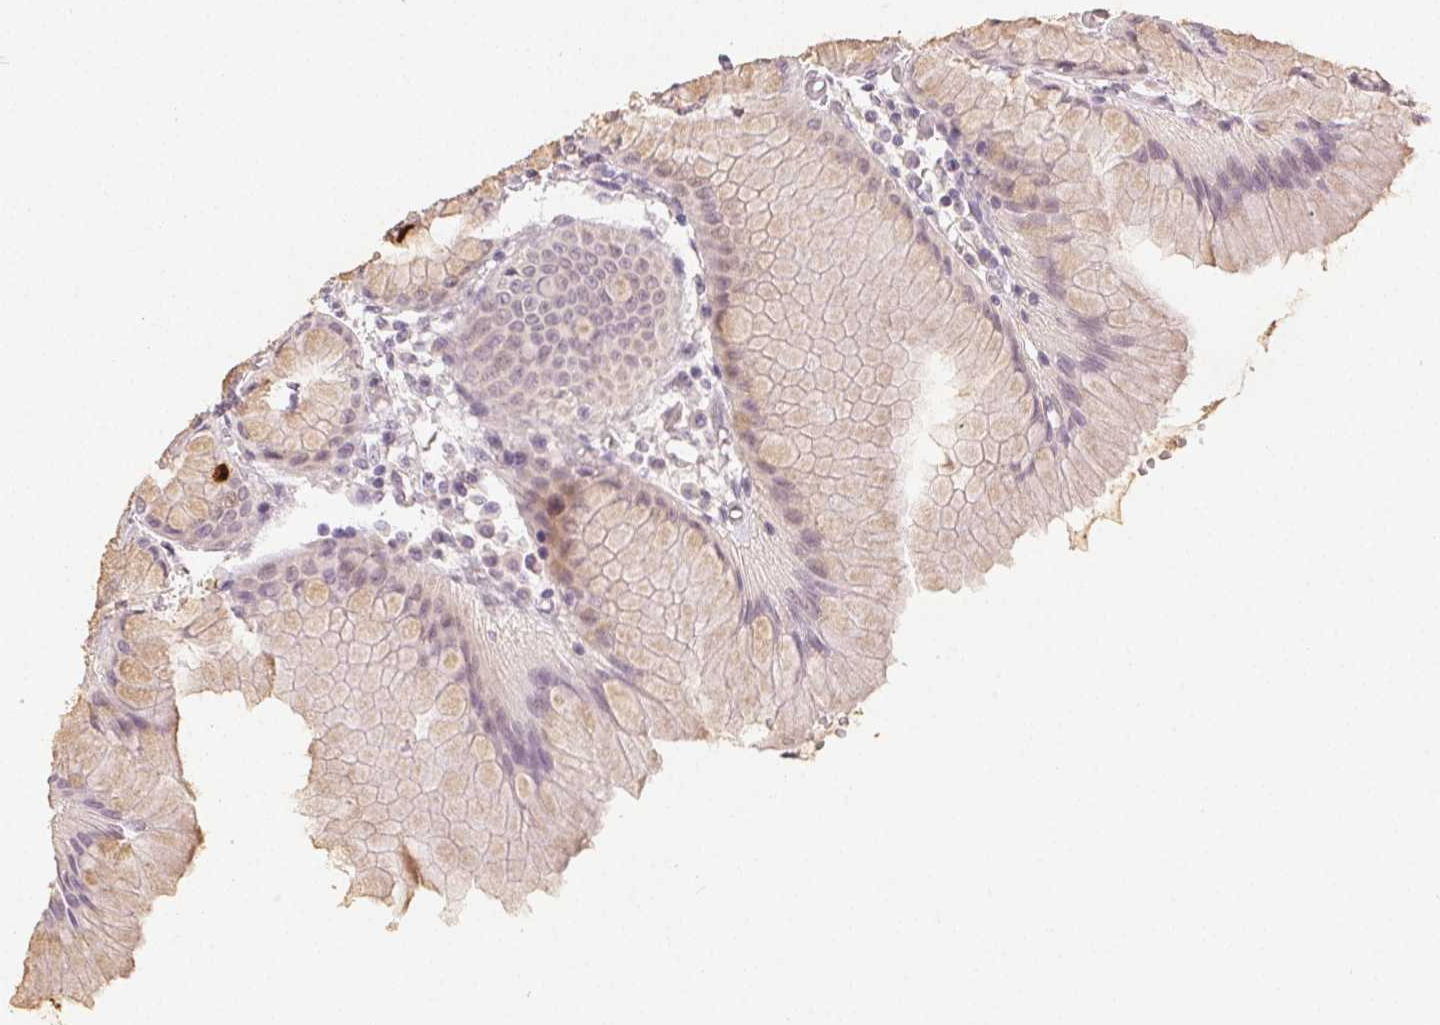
{"staining": {"intensity": "strong", "quantity": "<25%", "location": "nuclear"}, "tissue": "stomach", "cell_type": "Glandular cells", "image_type": "normal", "snomed": [{"axis": "morphology", "description": "Normal tissue, NOS"}, {"axis": "topography", "description": "Stomach"}], "caption": "Brown immunohistochemical staining in benign stomach reveals strong nuclear staining in approximately <25% of glandular cells.", "gene": "ANLN", "patient": {"sex": "female", "age": 57}}